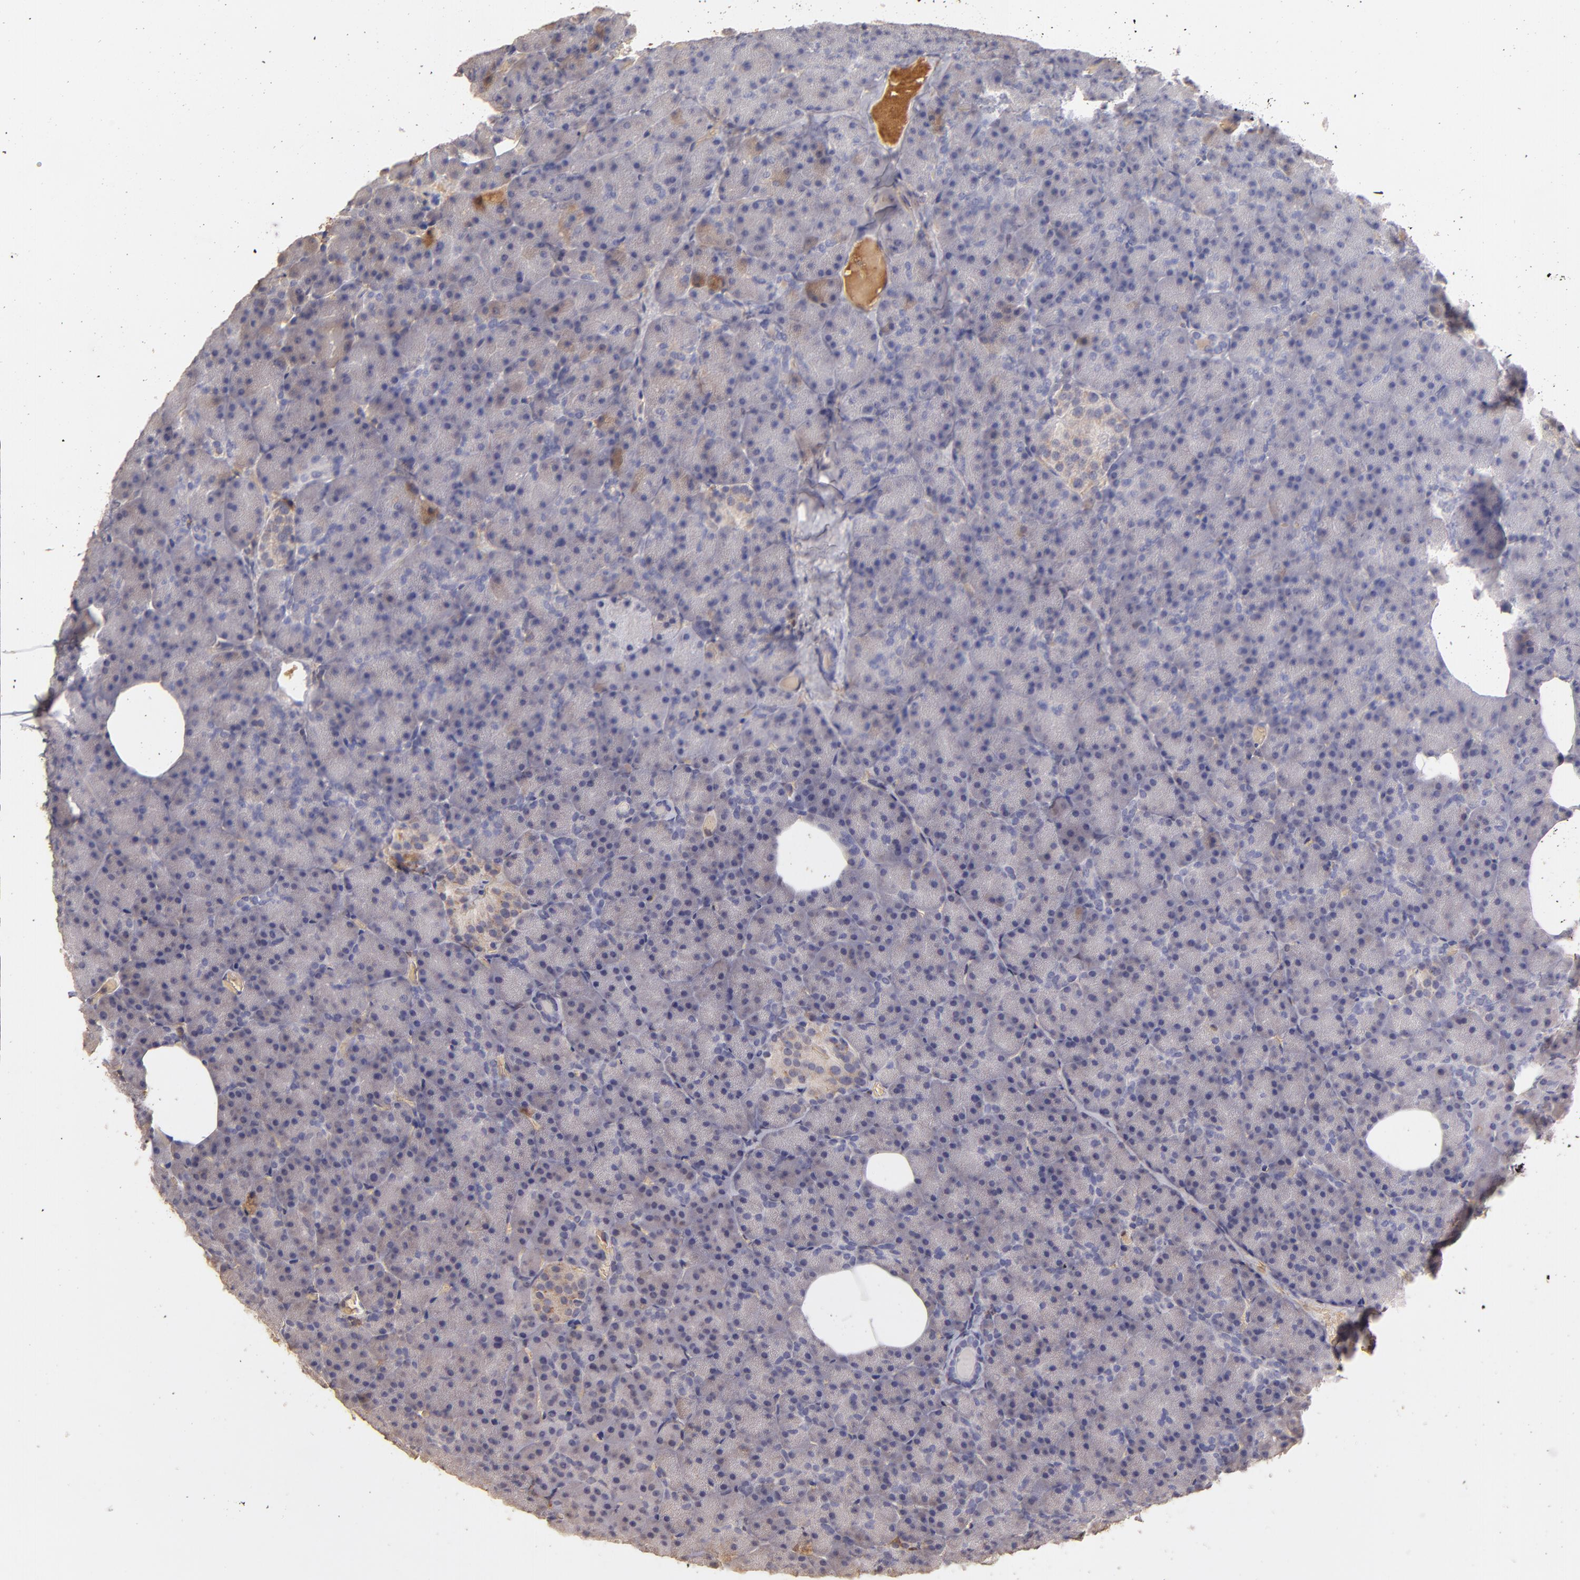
{"staining": {"intensity": "weak", "quantity": "<25%", "location": "cytoplasmic/membranous"}, "tissue": "pancreas", "cell_type": "Exocrine glandular cells", "image_type": "normal", "snomed": [{"axis": "morphology", "description": "Normal tissue, NOS"}, {"axis": "topography", "description": "Pancreas"}], "caption": "Micrograph shows no significant protein expression in exocrine glandular cells of unremarkable pancreas.", "gene": "SERPINC1", "patient": {"sex": "female", "age": 35}}